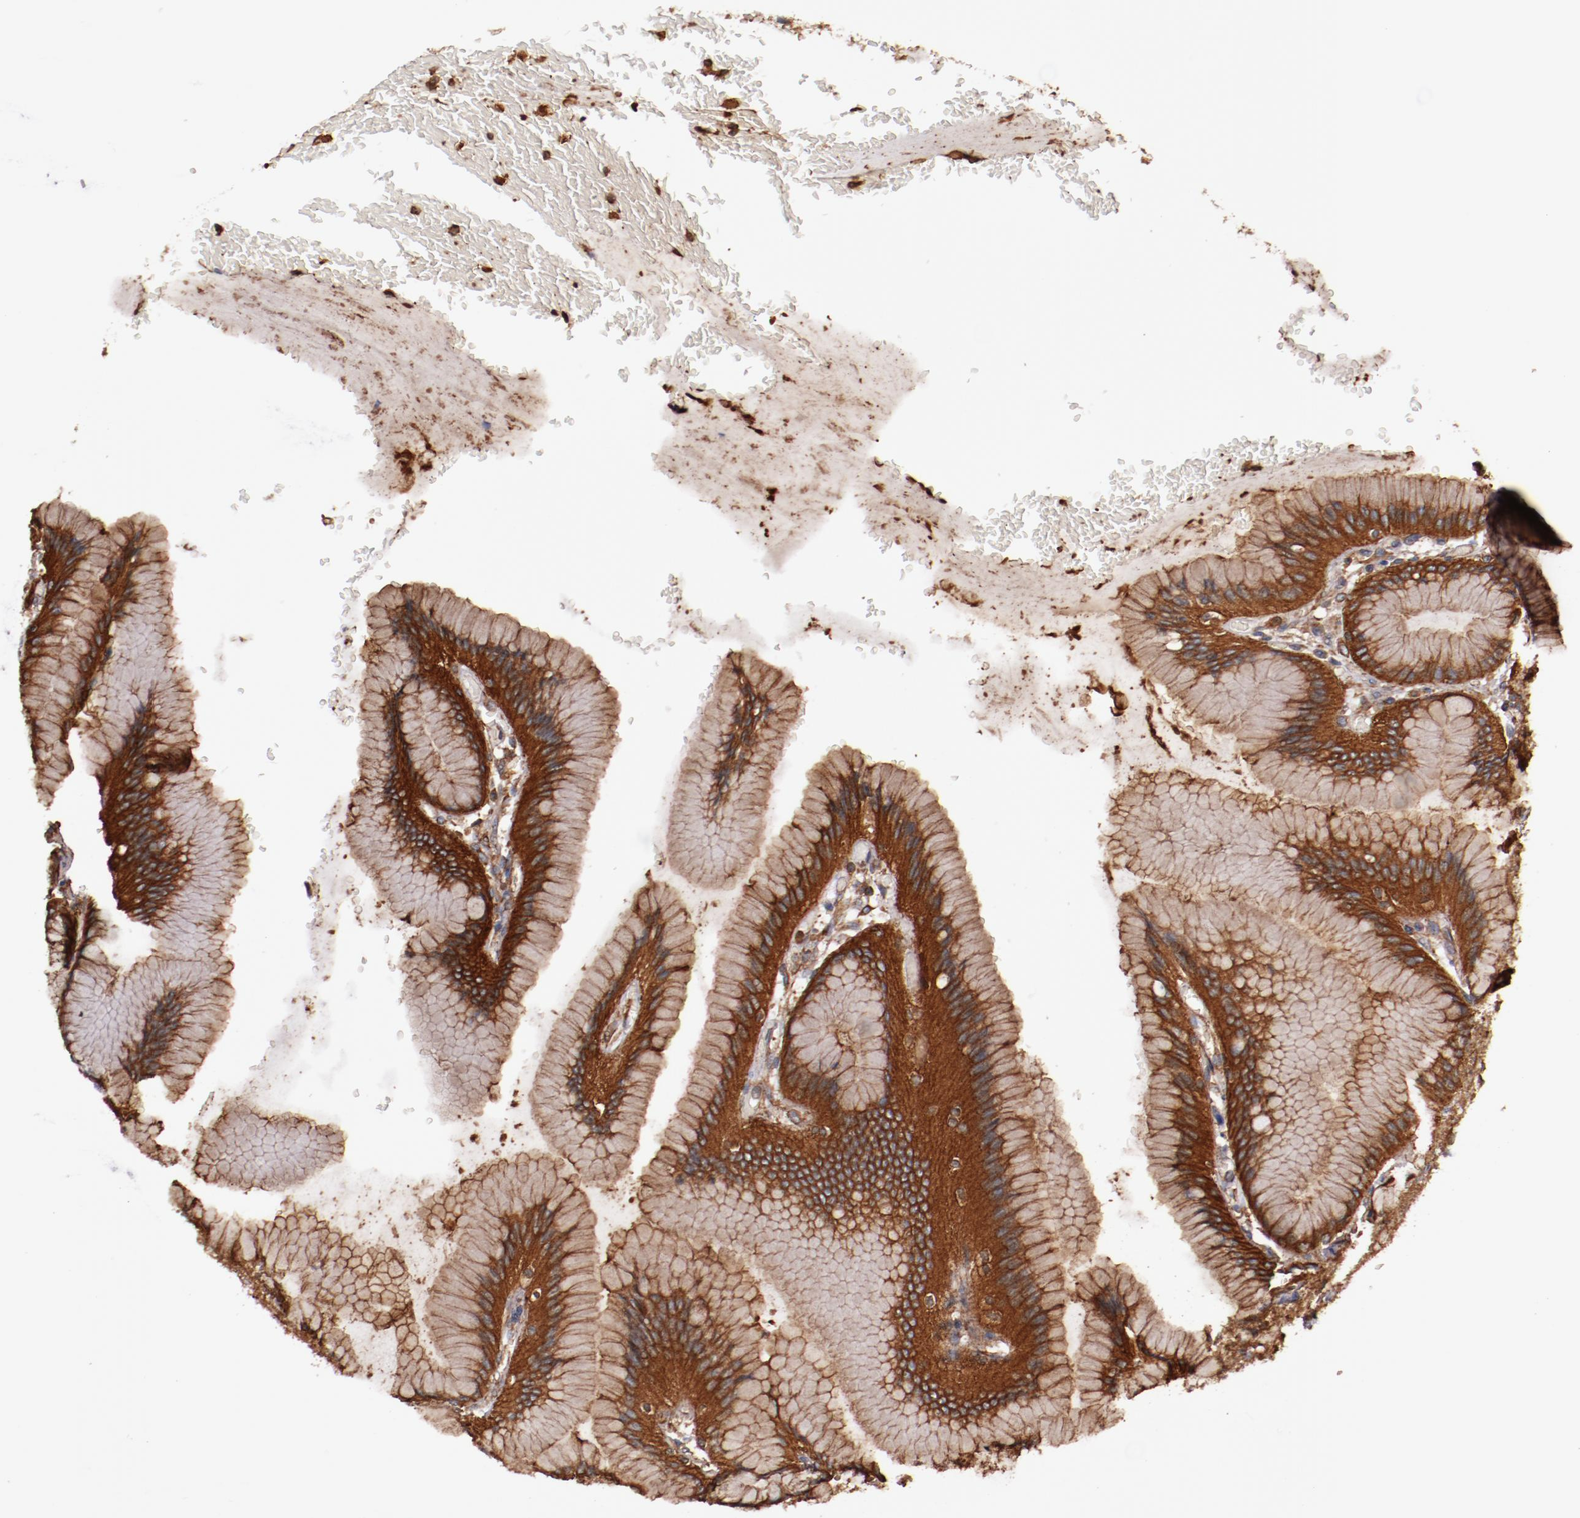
{"staining": {"intensity": "strong", "quantity": ">75%", "location": "cytoplasmic/membranous"}, "tissue": "stomach", "cell_type": "Glandular cells", "image_type": "normal", "snomed": [{"axis": "morphology", "description": "Normal tissue, NOS"}, {"axis": "morphology", "description": "Adenocarcinoma, NOS"}, {"axis": "topography", "description": "Stomach"}, {"axis": "topography", "description": "Stomach, lower"}], "caption": "Immunohistochemical staining of unremarkable stomach reveals >75% levels of strong cytoplasmic/membranous protein positivity in approximately >75% of glandular cells.", "gene": "TMOD3", "patient": {"sex": "female", "age": 65}}